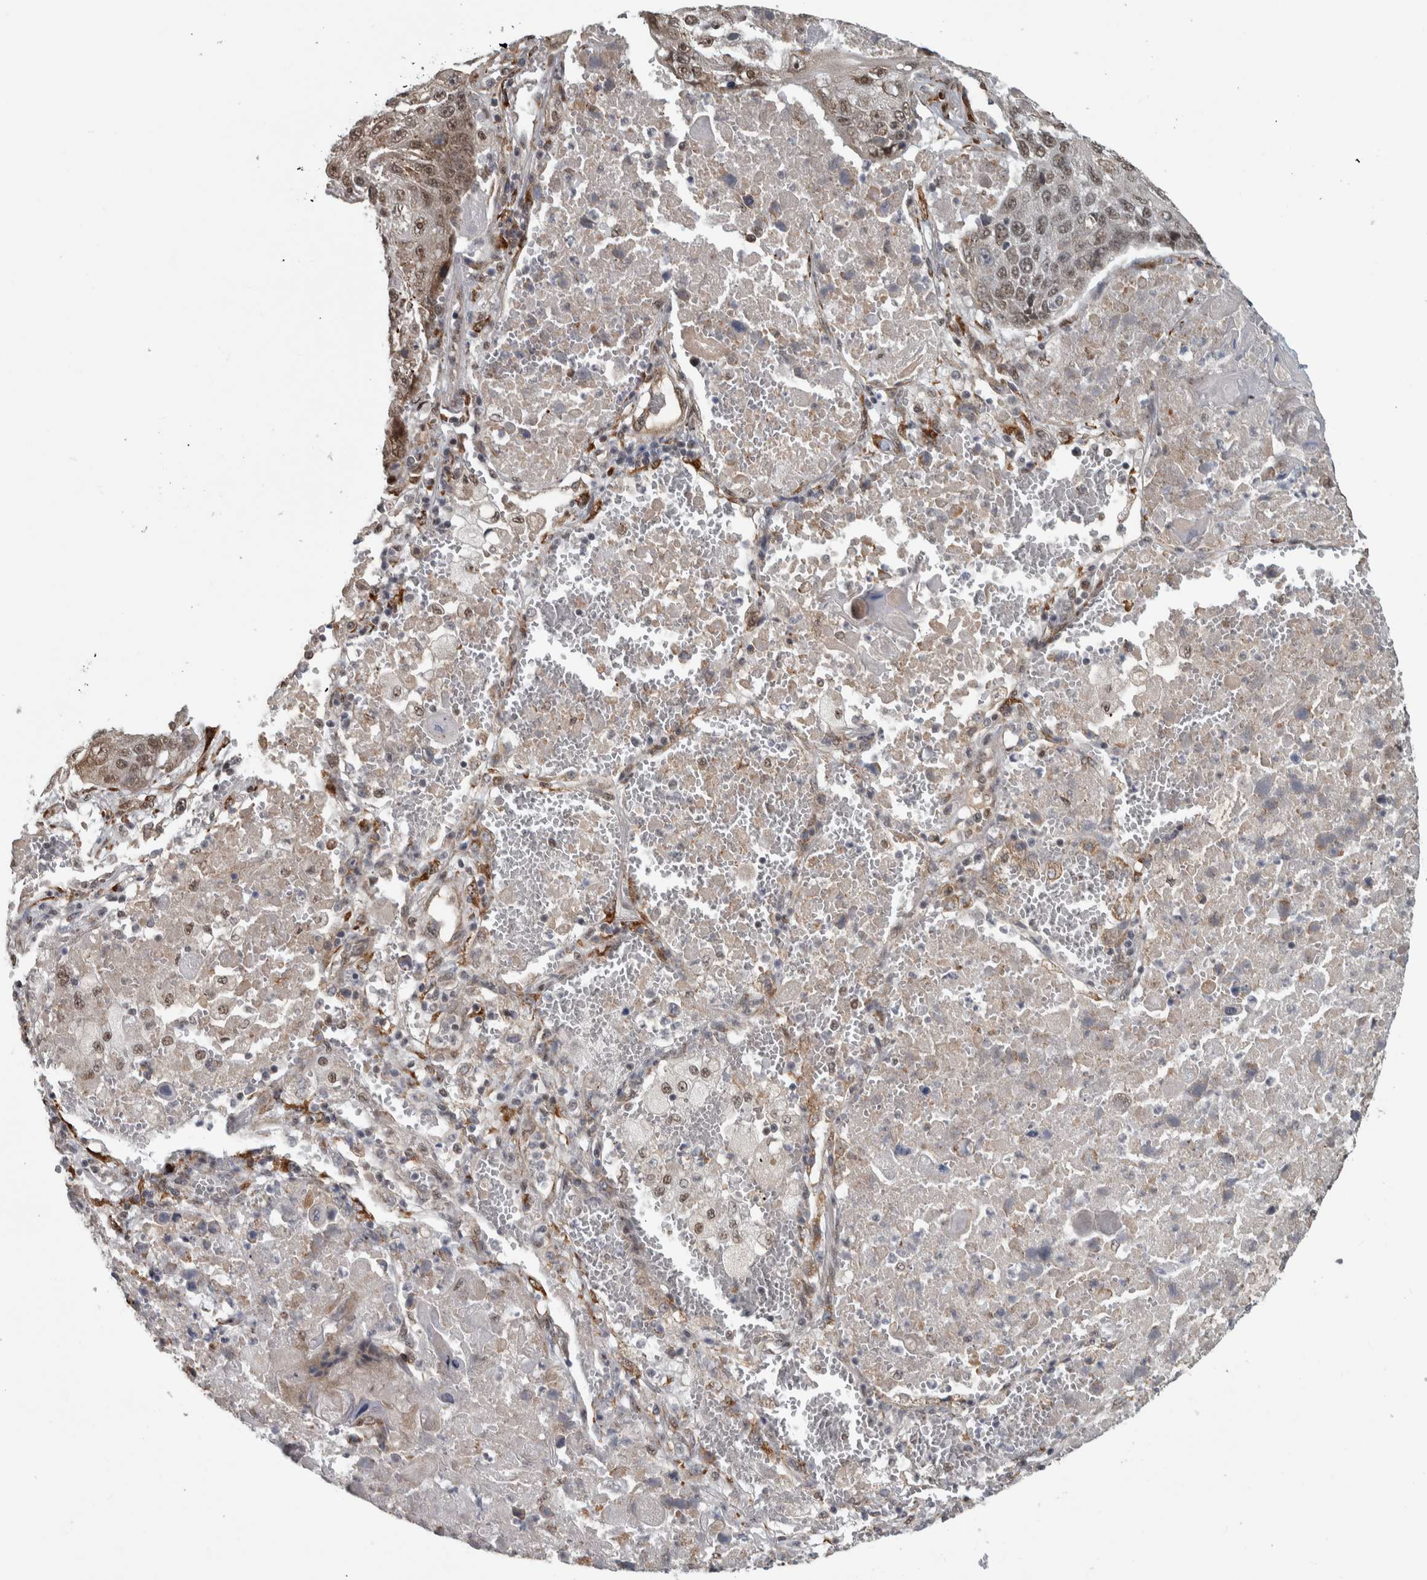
{"staining": {"intensity": "moderate", "quantity": "25%-75%", "location": "nuclear"}, "tissue": "lung cancer", "cell_type": "Tumor cells", "image_type": "cancer", "snomed": [{"axis": "morphology", "description": "Squamous cell carcinoma, NOS"}, {"axis": "topography", "description": "Lung"}], "caption": "Lung cancer stained with a brown dye reveals moderate nuclear positive staining in approximately 25%-75% of tumor cells.", "gene": "DDX42", "patient": {"sex": "male", "age": 61}}